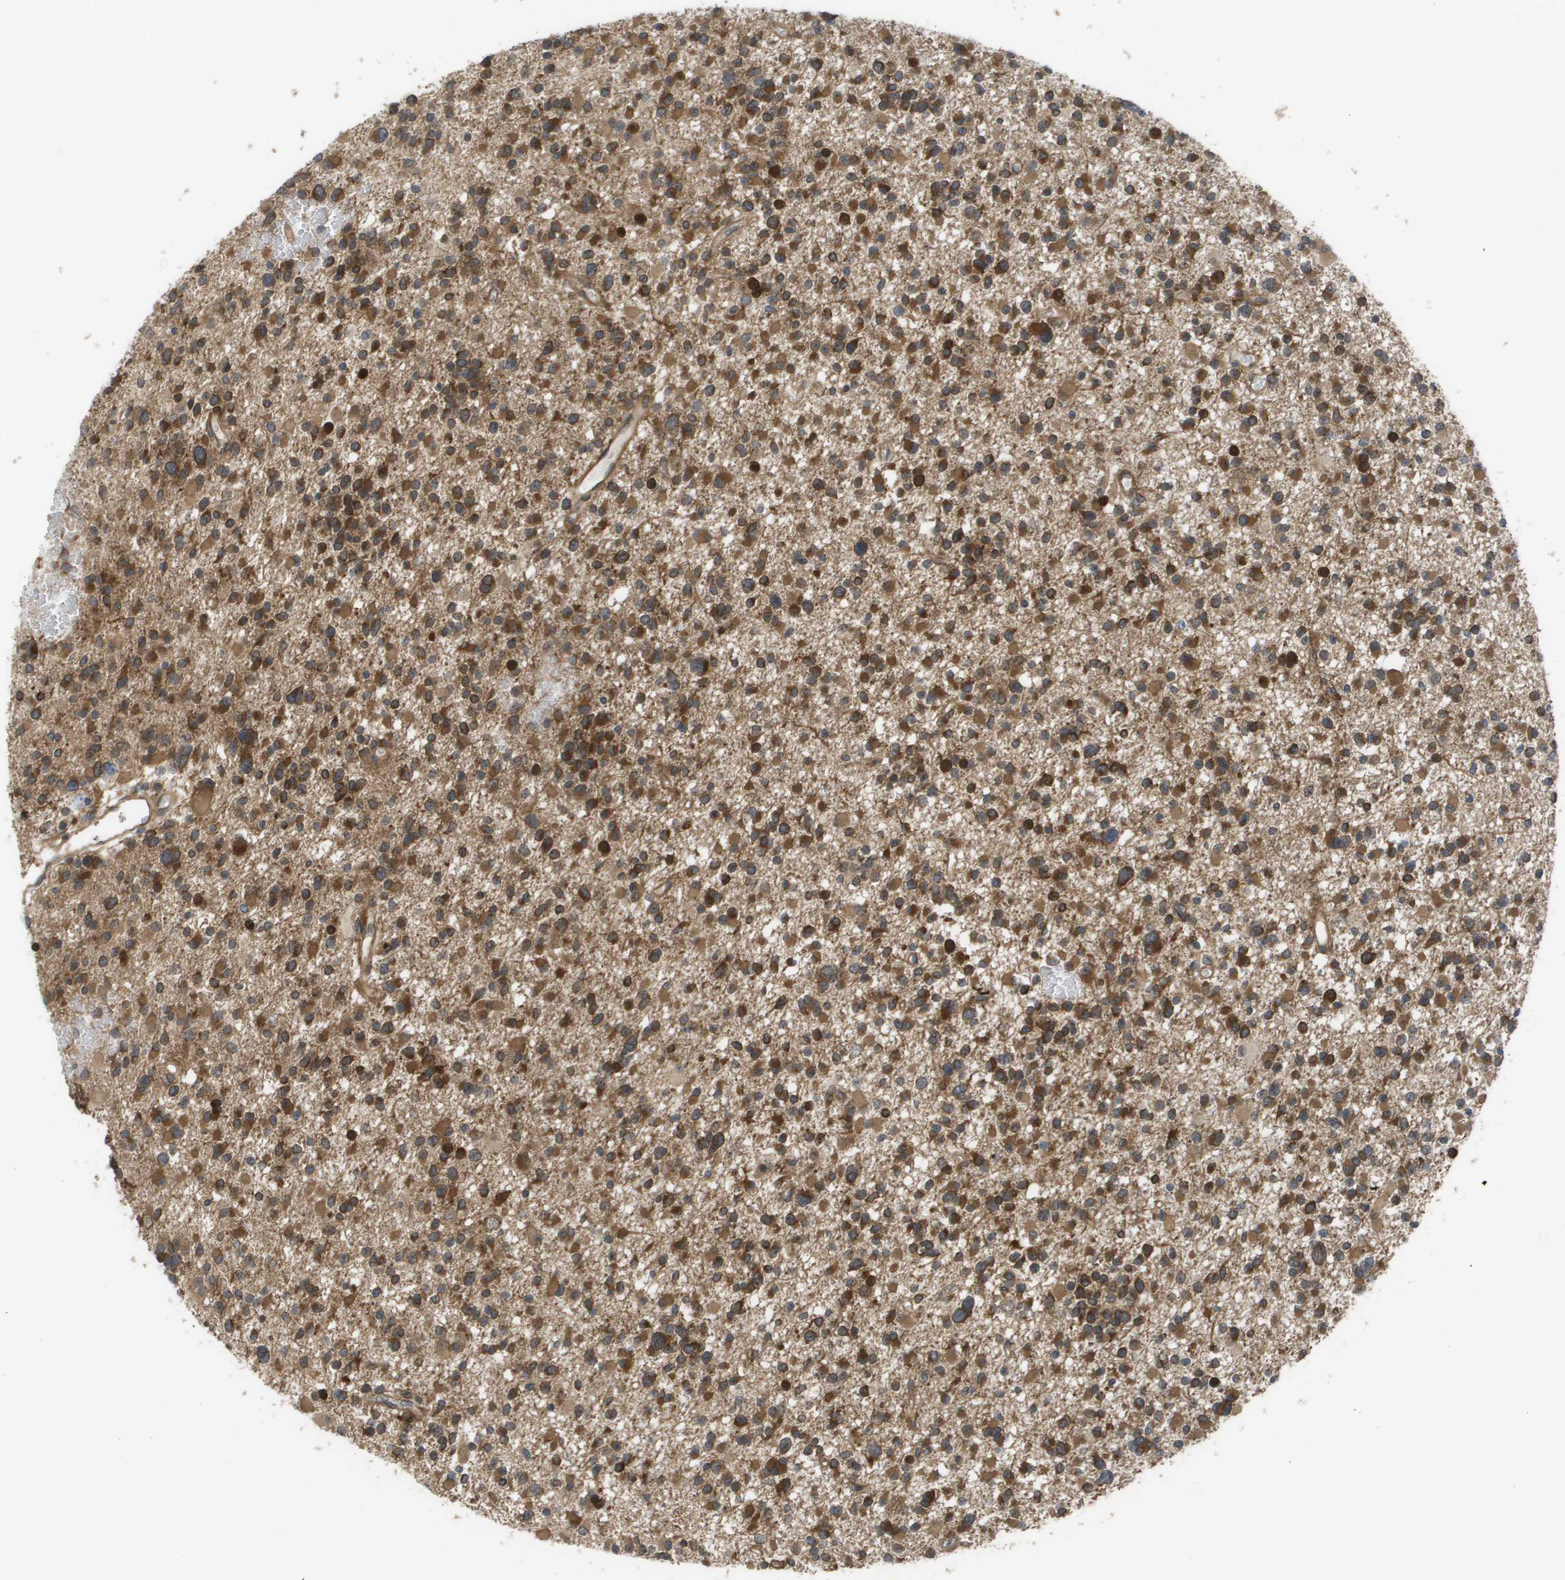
{"staining": {"intensity": "moderate", "quantity": ">75%", "location": "cytoplasmic/membranous,nuclear"}, "tissue": "glioma", "cell_type": "Tumor cells", "image_type": "cancer", "snomed": [{"axis": "morphology", "description": "Glioma, malignant, Low grade"}, {"axis": "topography", "description": "Brain"}], "caption": "Glioma tissue demonstrates moderate cytoplasmic/membranous and nuclear expression in about >75% of tumor cells, visualized by immunohistochemistry. The staining is performed using DAB brown chromogen to label protein expression. The nuclei are counter-stained blue using hematoxylin.", "gene": "CTPS2", "patient": {"sex": "female", "age": 22}}